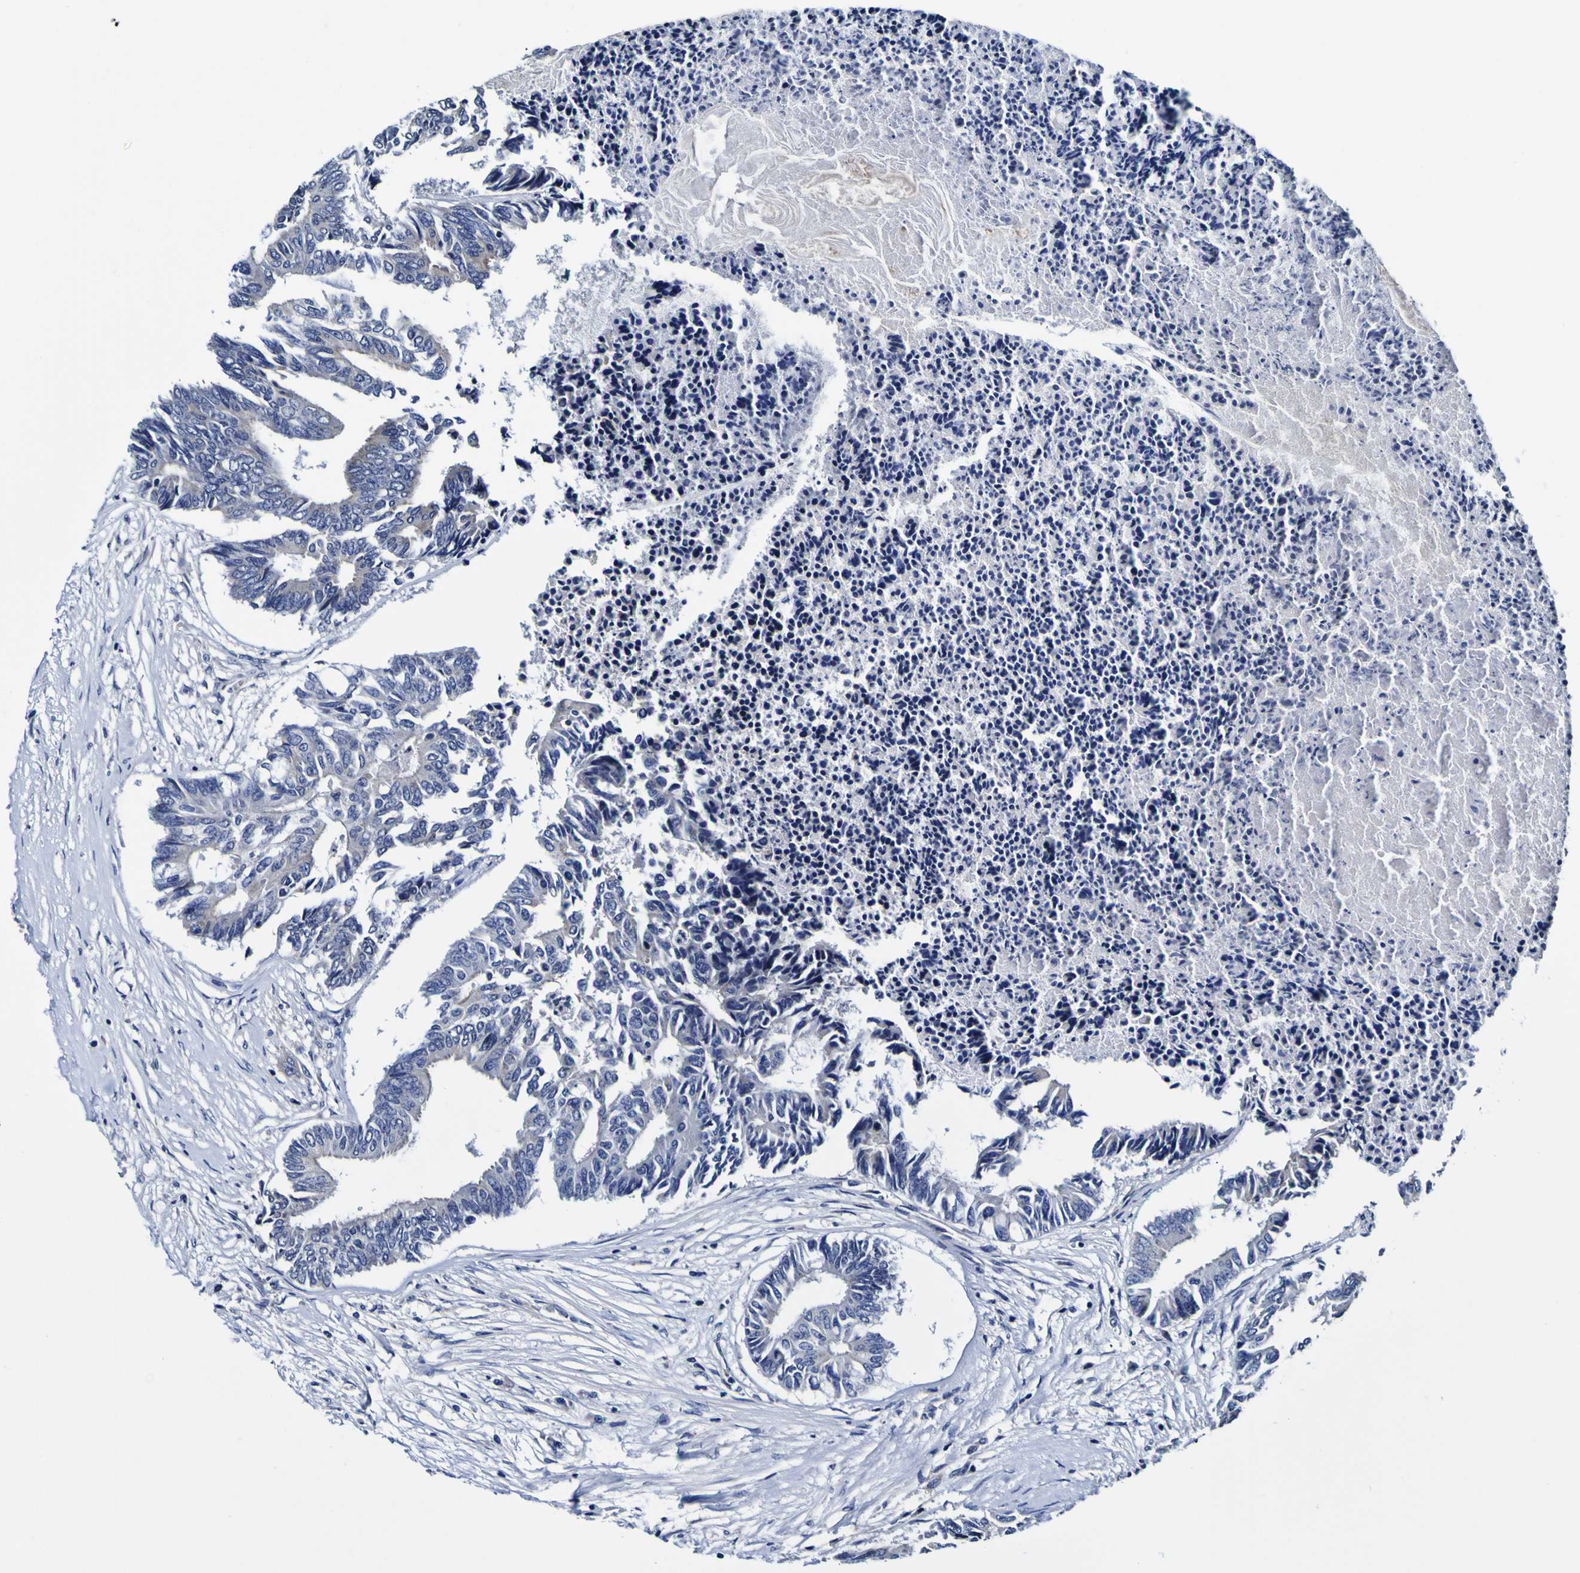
{"staining": {"intensity": "moderate", "quantity": "<25%", "location": "cytoplasmic/membranous"}, "tissue": "colorectal cancer", "cell_type": "Tumor cells", "image_type": "cancer", "snomed": [{"axis": "morphology", "description": "Adenocarcinoma, NOS"}, {"axis": "topography", "description": "Rectum"}], "caption": "Immunohistochemical staining of human colorectal cancer (adenocarcinoma) displays low levels of moderate cytoplasmic/membranous staining in about <25% of tumor cells. (IHC, brightfield microscopy, high magnification).", "gene": "PDLIM4", "patient": {"sex": "male", "age": 63}}